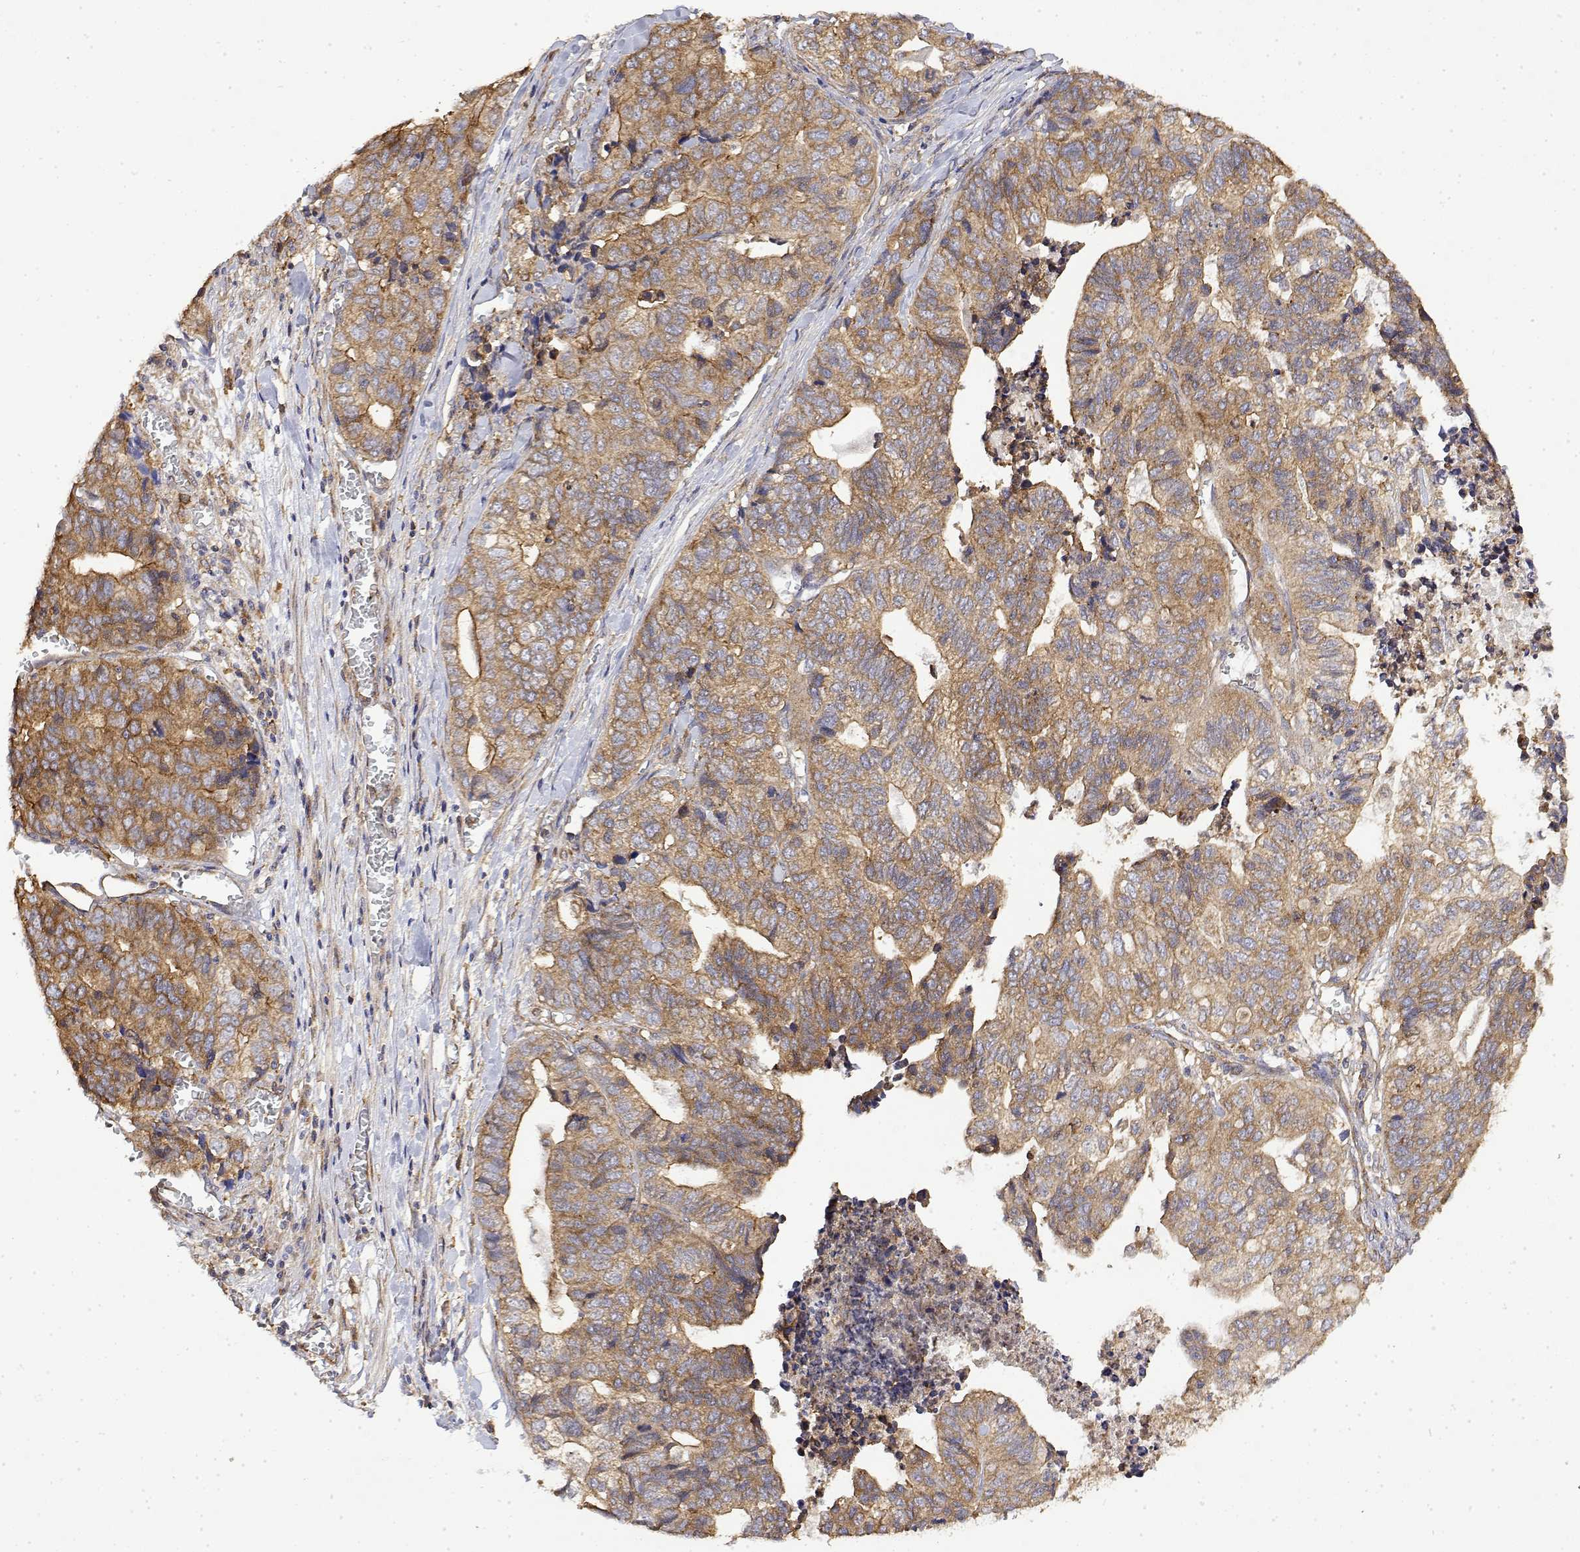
{"staining": {"intensity": "moderate", "quantity": ">75%", "location": "cytoplasmic/membranous"}, "tissue": "stomach cancer", "cell_type": "Tumor cells", "image_type": "cancer", "snomed": [{"axis": "morphology", "description": "Adenocarcinoma, NOS"}, {"axis": "topography", "description": "Stomach, upper"}], "caption": "Immunohistochemistry (IHC) (DAB) staining of stomach adenocarcinoma demonstrates moderate cytoplasmic/membranous protein positivity in about >75% of tumor cells. The protein of interest is shown in brown color, while the nuclei are stained blue.", "gene": "PACSIN2", "patient": {"sex": "female", "age": 67}}